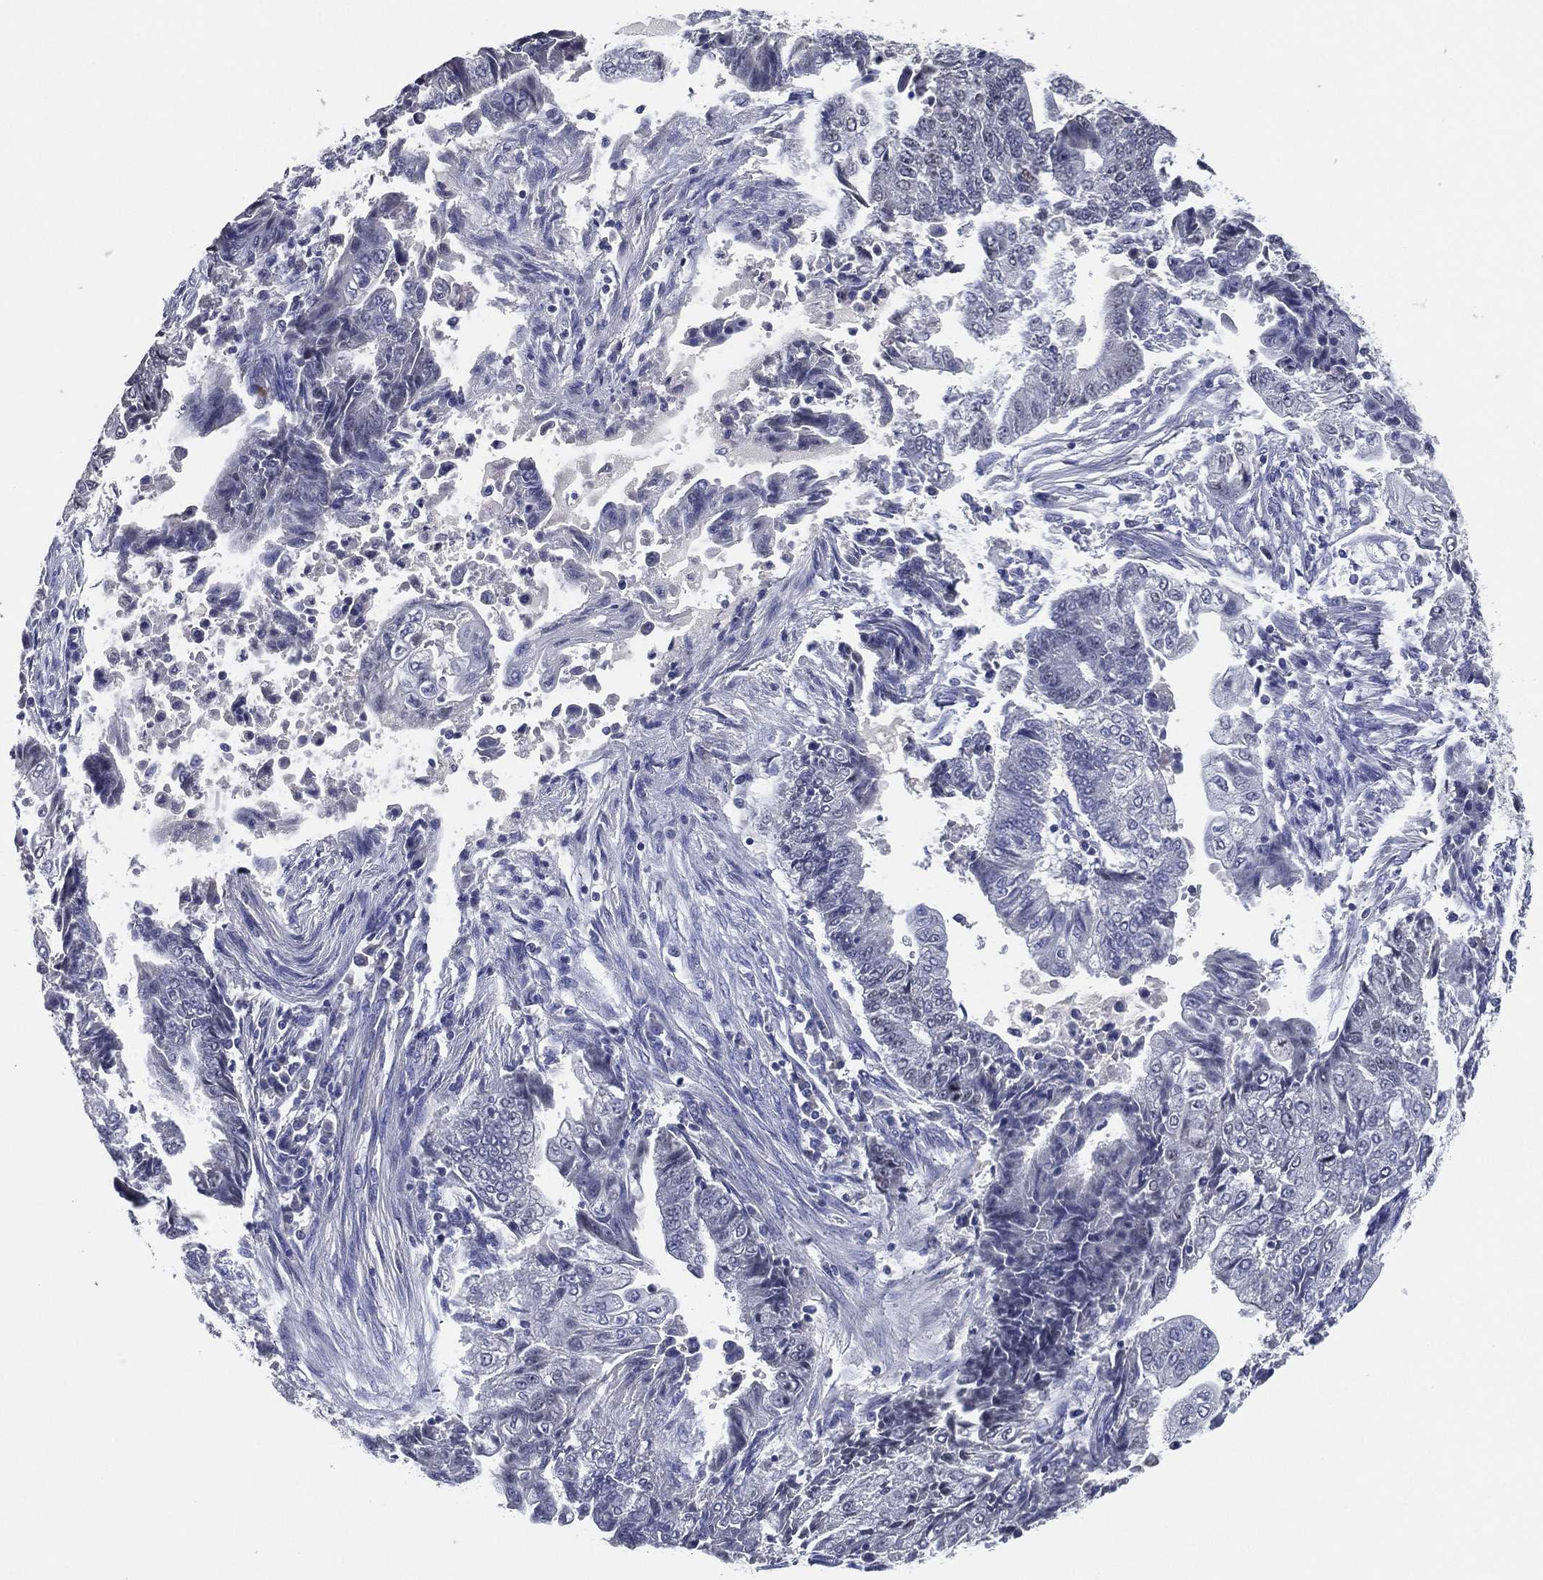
{"staining": {"intensity": "negative", "quantity": "none", "location": "none"}, "tissue": "endometrial cancer", "cell_type": "Tumor cells", "image_type": "cancer", "snomed": [{"axis": "morphology", "description": "Adenocarcinoma, NOS"}, {"axis": "topography", "description": "Uterus"}, {"axis": "topography", "description": "Endometrium"}], "caption": "Endometrial adenocarcinoma stained for a protein using immunohistochemistry shows no expression tumor cells.", "gene": "TFAP2A", "patient": {"sex": "female", "age": 54}}